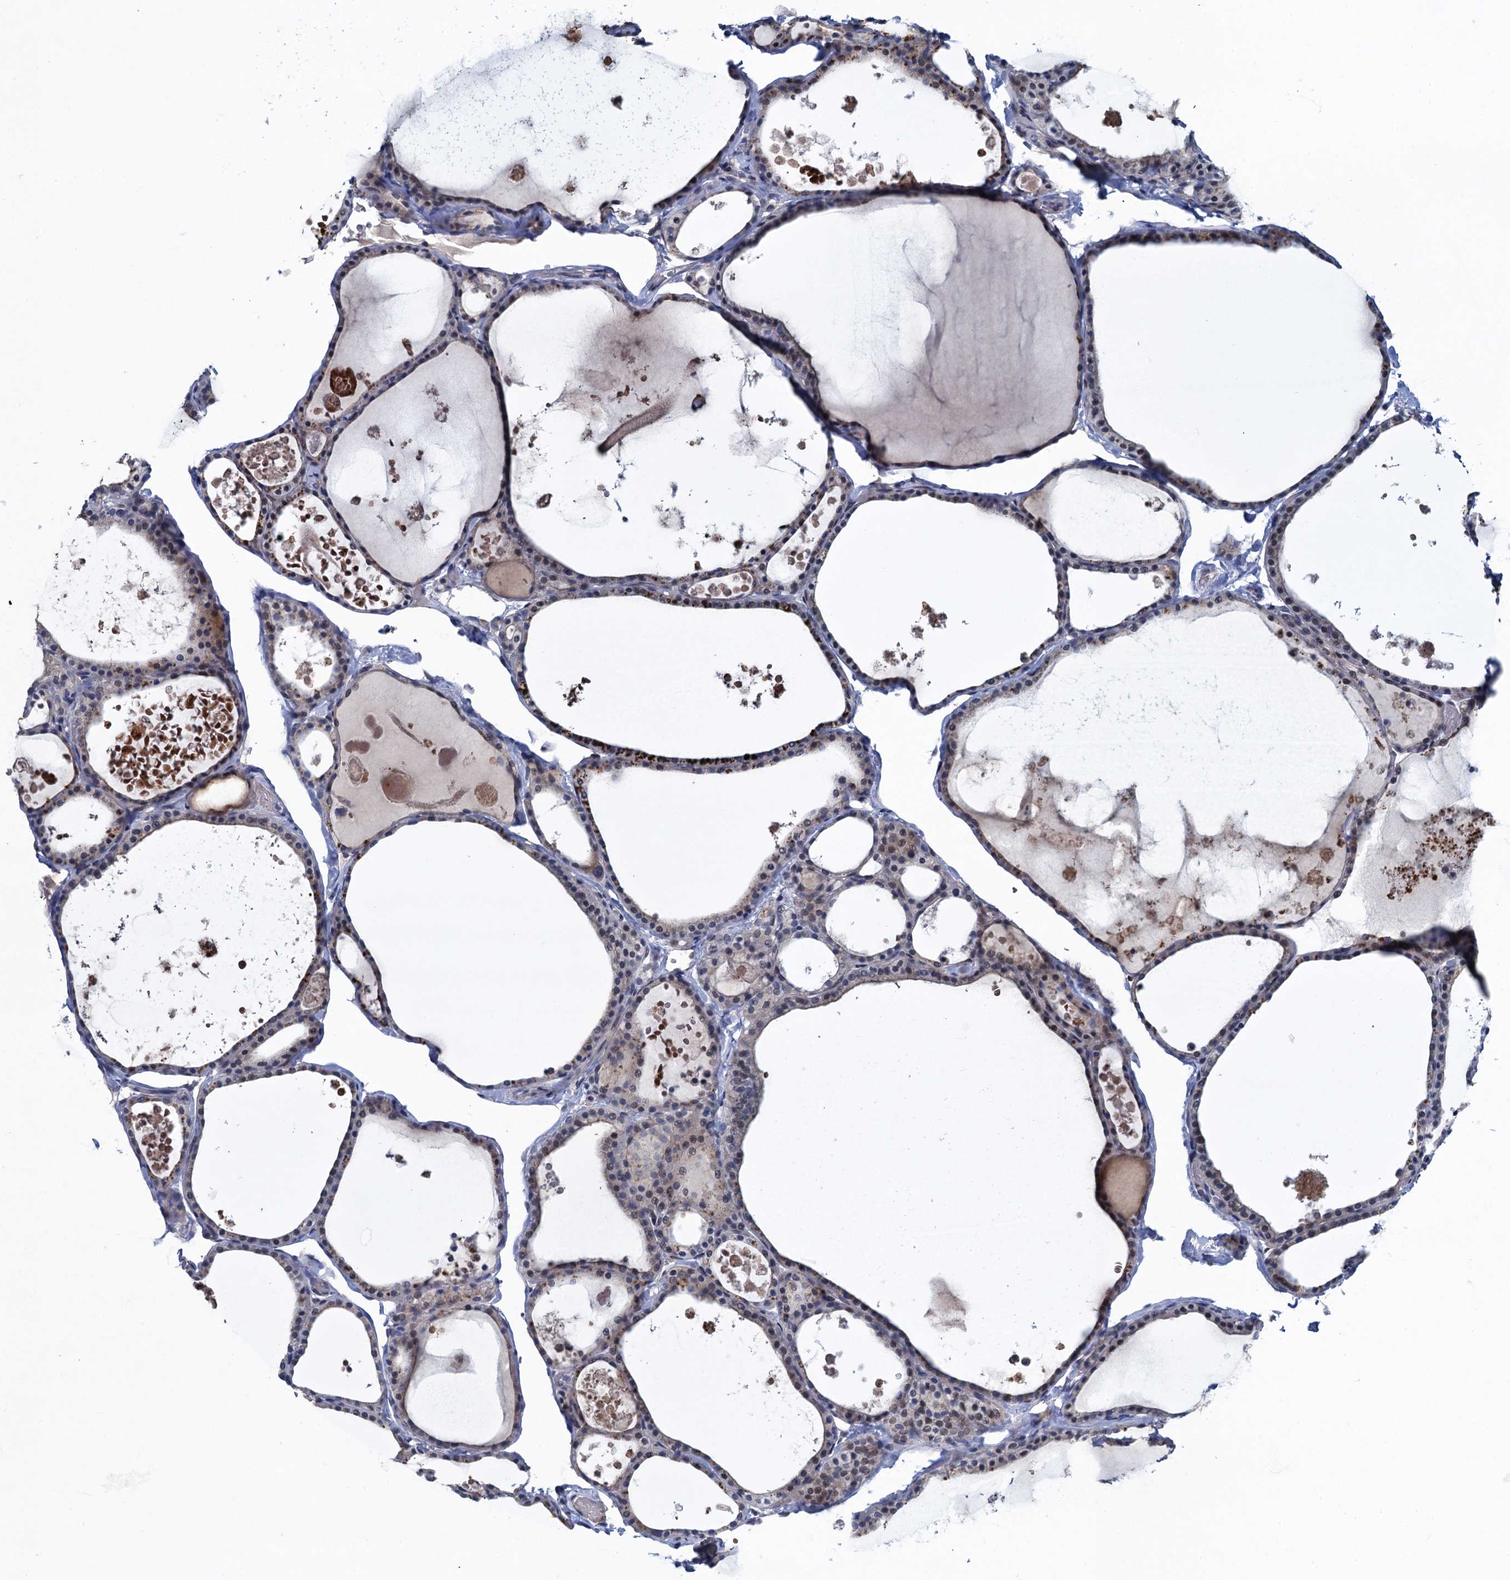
{"staining": {"intensity": "weak", "quantity": "25%-75%", "location": "cytoplasmic/membranous"}, "tissue": "thyroid gland", "cell_type": "Glandular cells", "image_type": "normal", "snomed": [{"axis": "morphology", "description": "Normal tissue, NOS"}, {"axis": "topography", "description": "Thyroid gland"}], "caption": "Protein expression analysis of normal human thyroid gland reveals weak cytoplasmic/membranous positivity in approximately 25%-75% of glandular cells. Immunohistochemistry stains the protein of interest in brown and the nuclei are stained blue.", "gene": "ATOSA", "patient": {"sex": "male", "age": 56}}